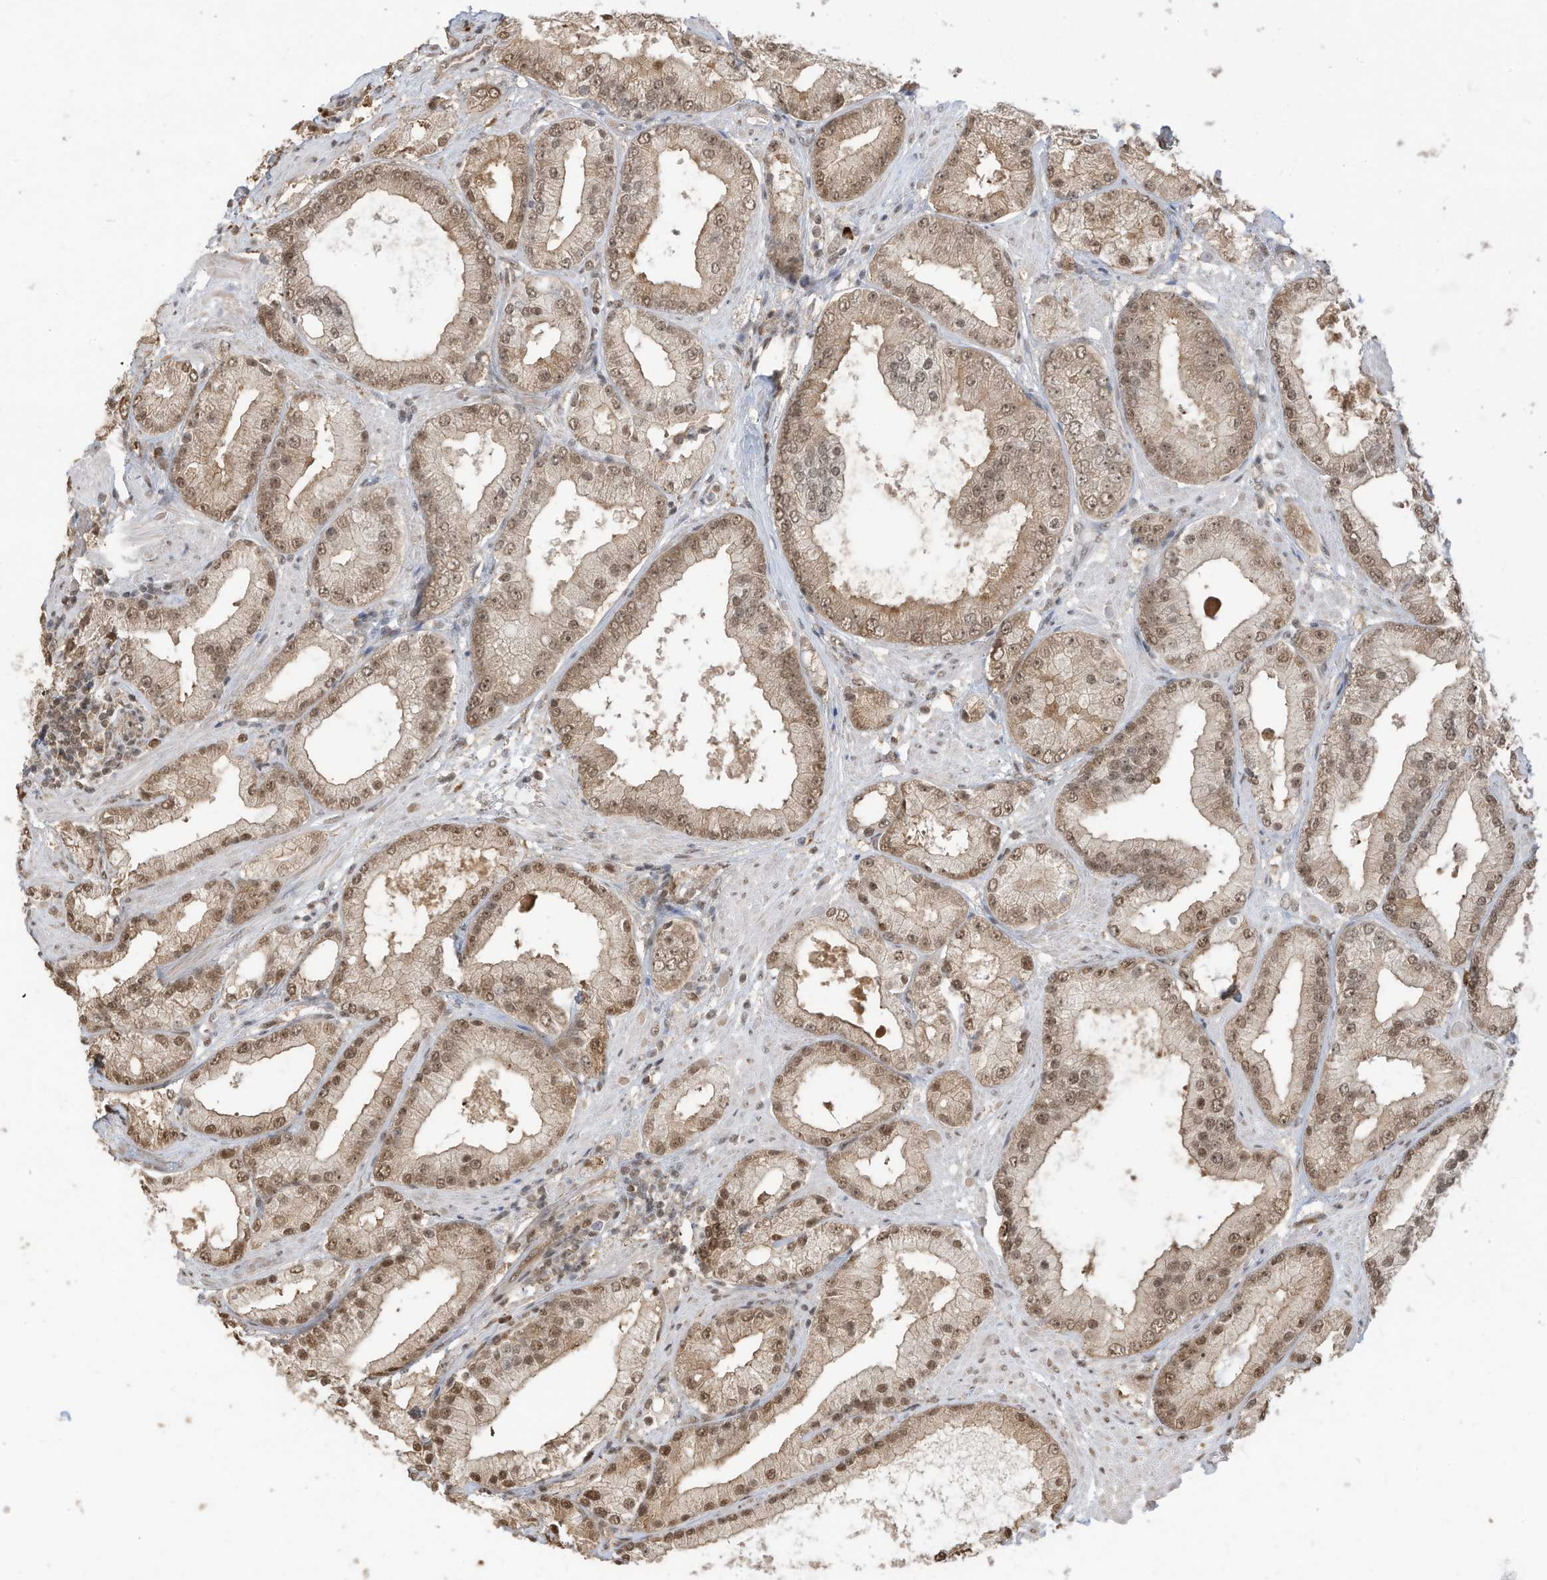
{"staining": {"intensity": "moderate", "quantity": ">75%", "location": "cytoplasmic/membranous,nuclear"}, "tissue": "prostate cancer", "cell_type": "Tumor cells", "image_type": "cancer", "snomed": [{"axis": "morphology", "description": "Adenocarcinoma, Low grade"}, {"axis": "topography", "description": "Prostate"}], "caption": "Moderate cytoplasmic/membranous and nuclear positivity for a protein is appreciated in approximately >75% of tumor cells of prostate cancer (adenocarcinoma (low-grade)) using immunohistochemistry (IHC).", "gene": "ZNF195", "patient": {"sex": "male", "age": 67}}